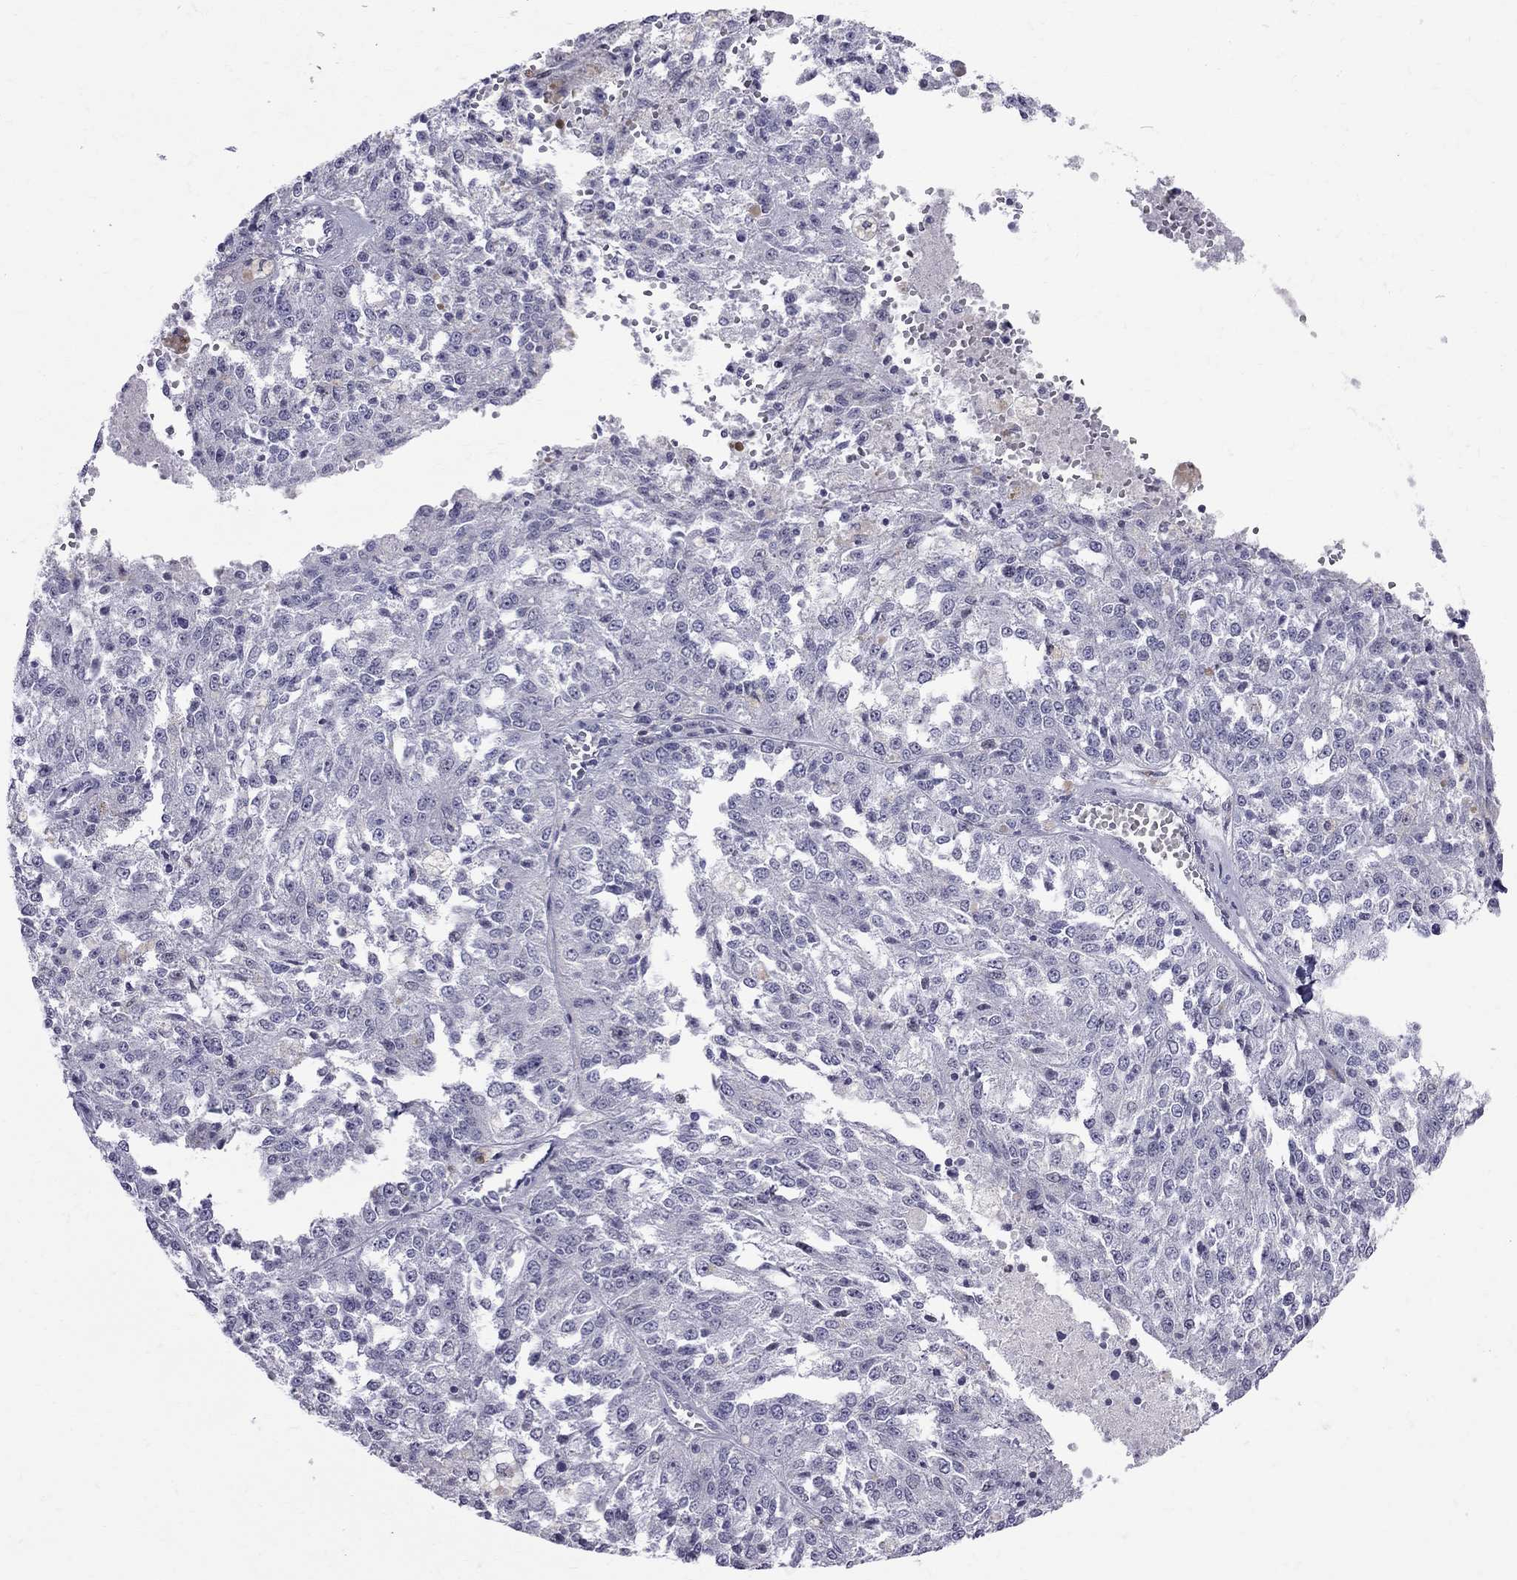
{"staining": {"intensity": "negative", "quantity": "none", "location": "none"}, "tissue": "melanoma", "cell_type": "Tumor cells", "image_type": "cancer", "snomed": [{"axis": "morphology", "description": "Malignant melanoma, Metastatic site"}, {"axis": "topography", "description": "Lymph node"}], "caption": "A high-resolution histopathology image shows immunohistochemistry (IHC) staining of melanoma, which displays no significant staining in tumor cells.", "gene": "MUC15", "patient": {"sex": "female", "age": 64}}